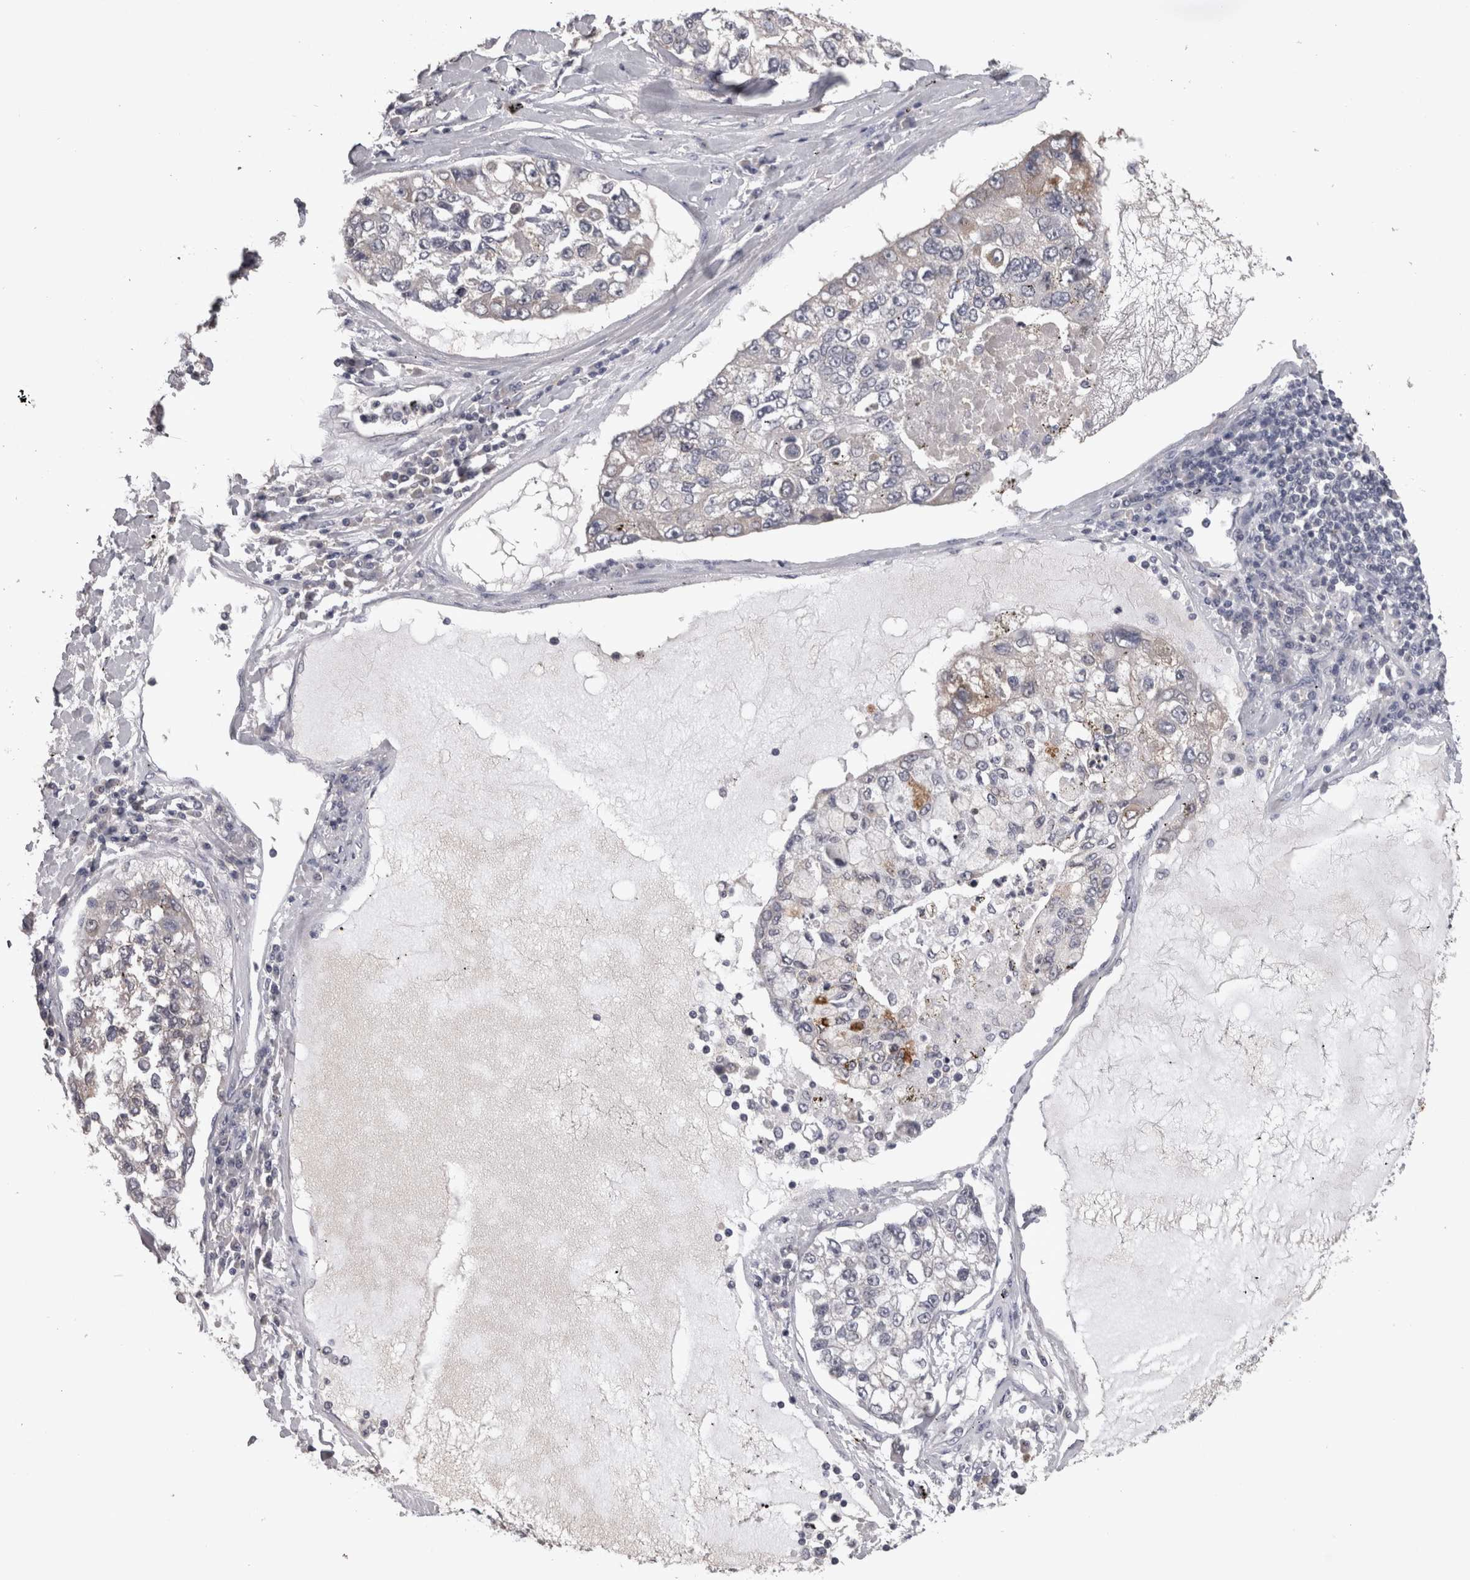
{"staining": {"intensity": "moderate", "quantity": "<25%", "location": "cytoplasmic/membranous"}, "tissue": "lung cancer", "cell_type": "Tumor cells", "image_type": "cancer", "snomed": [{"axis": "morphology", "description": "Adenocarcinoma, NOS"}, {"axis": "topography", "description": "Lung"}], "caption": "Lung cancer (adenocarcinoma) stained with IHC reveals moderate cytoplasmic/membranous expression in about <25% of tumor cells.", "gene": "PON3", "patient": {"sex": "male", "age": 49}}